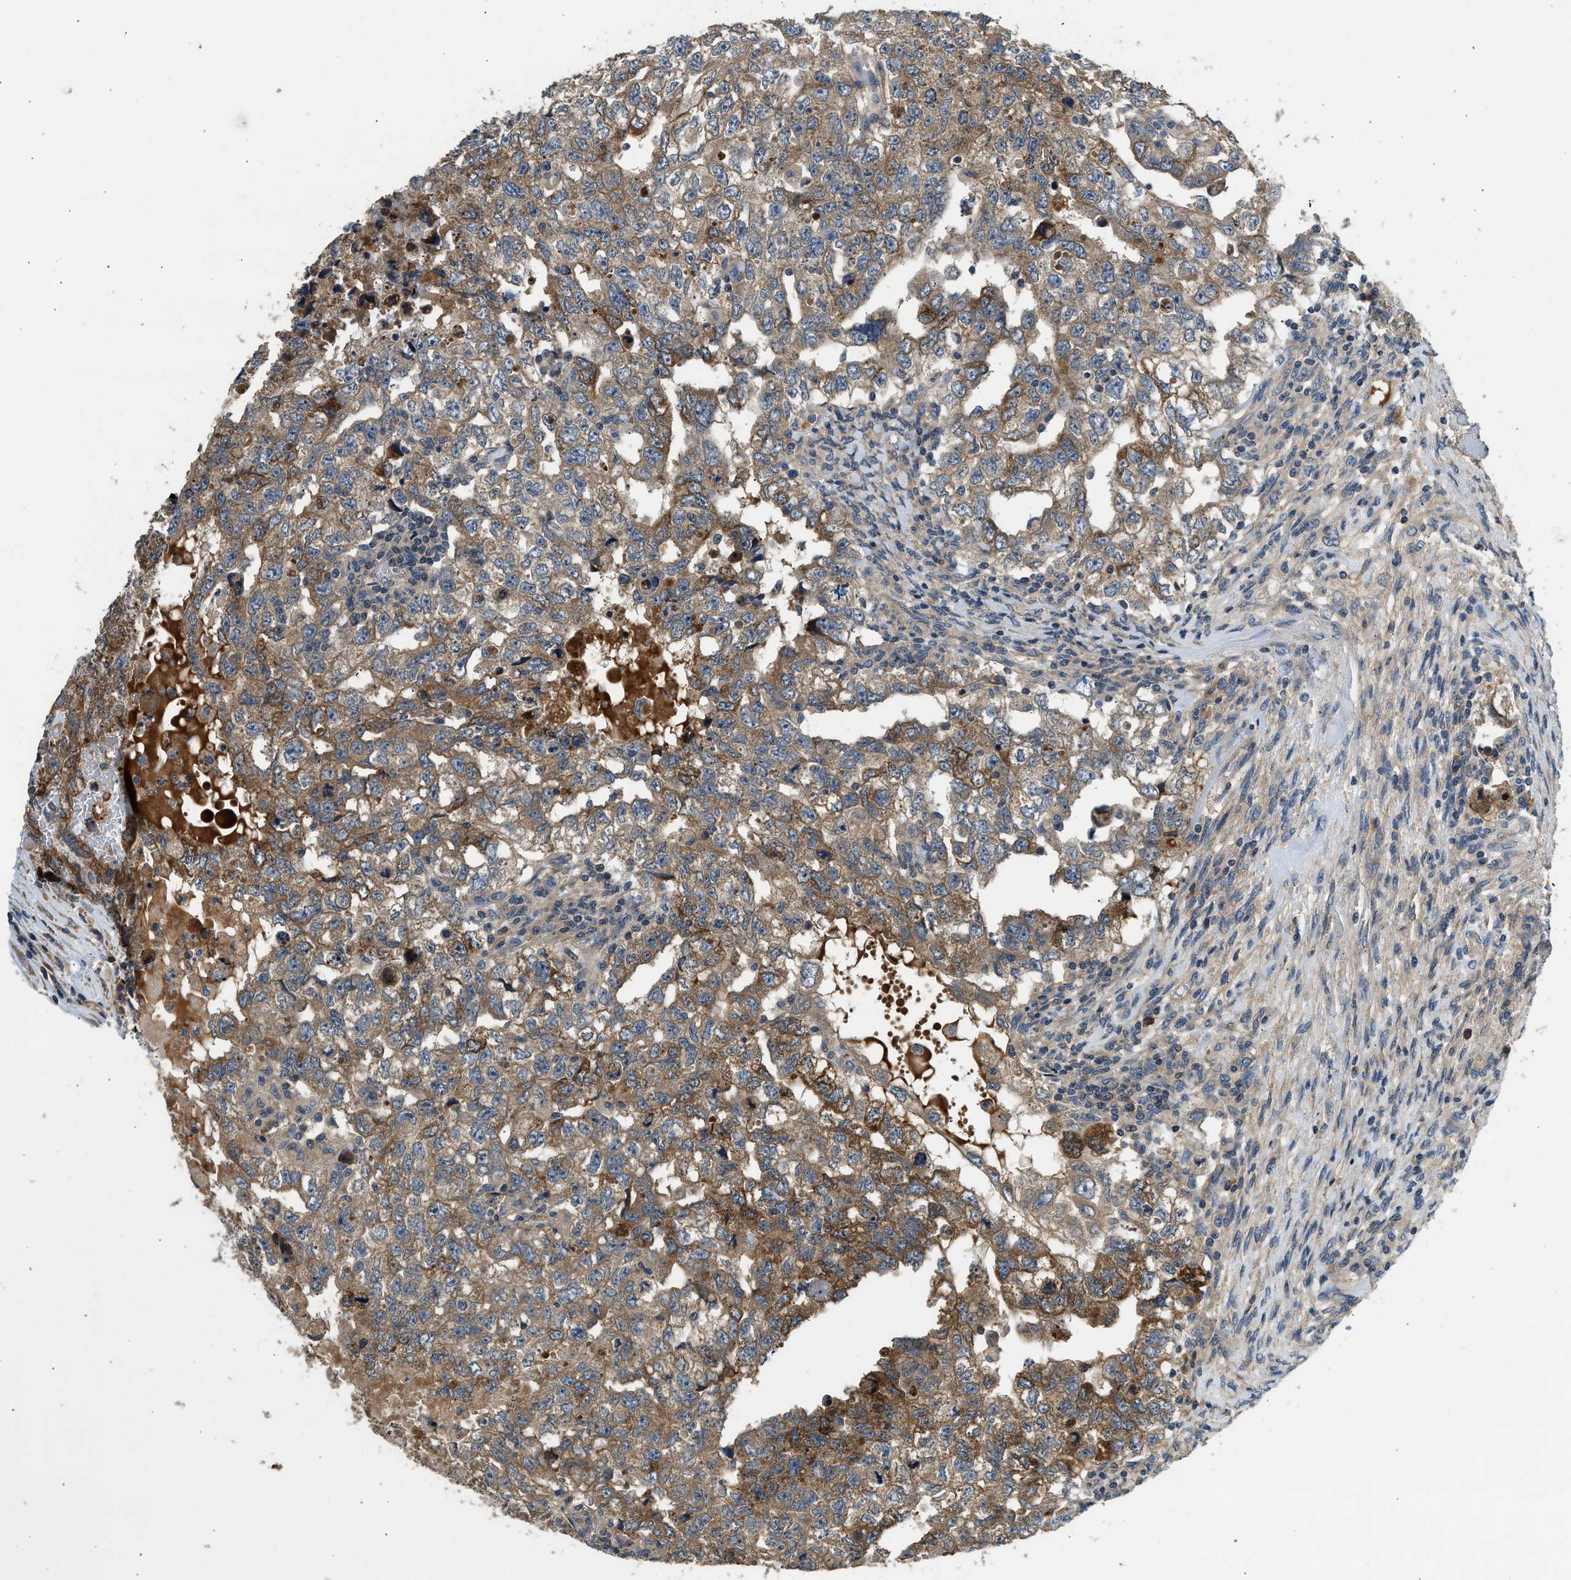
{"staining": {"intensity": "moderate", "quantity": ">75%", "location": "cytoplasmic/membranous"}, "tissue": "testis cancer", "cell_type": "Tumor cells", "image_type": "cancer", "snomed": [{"axis": "morphology", "description": "Carcinoma, Embryonal, NOS"}, {"axis": "topography", "description": "Testis"}], "caption": "Immunohistochemical staining of human testis cancer displays medium levels of moderate cytoplasmic/membranous protein staining in about >75% of tumor cells.", "gene": "IL3RA", "patient": {"sex": "male", "age": 36}}